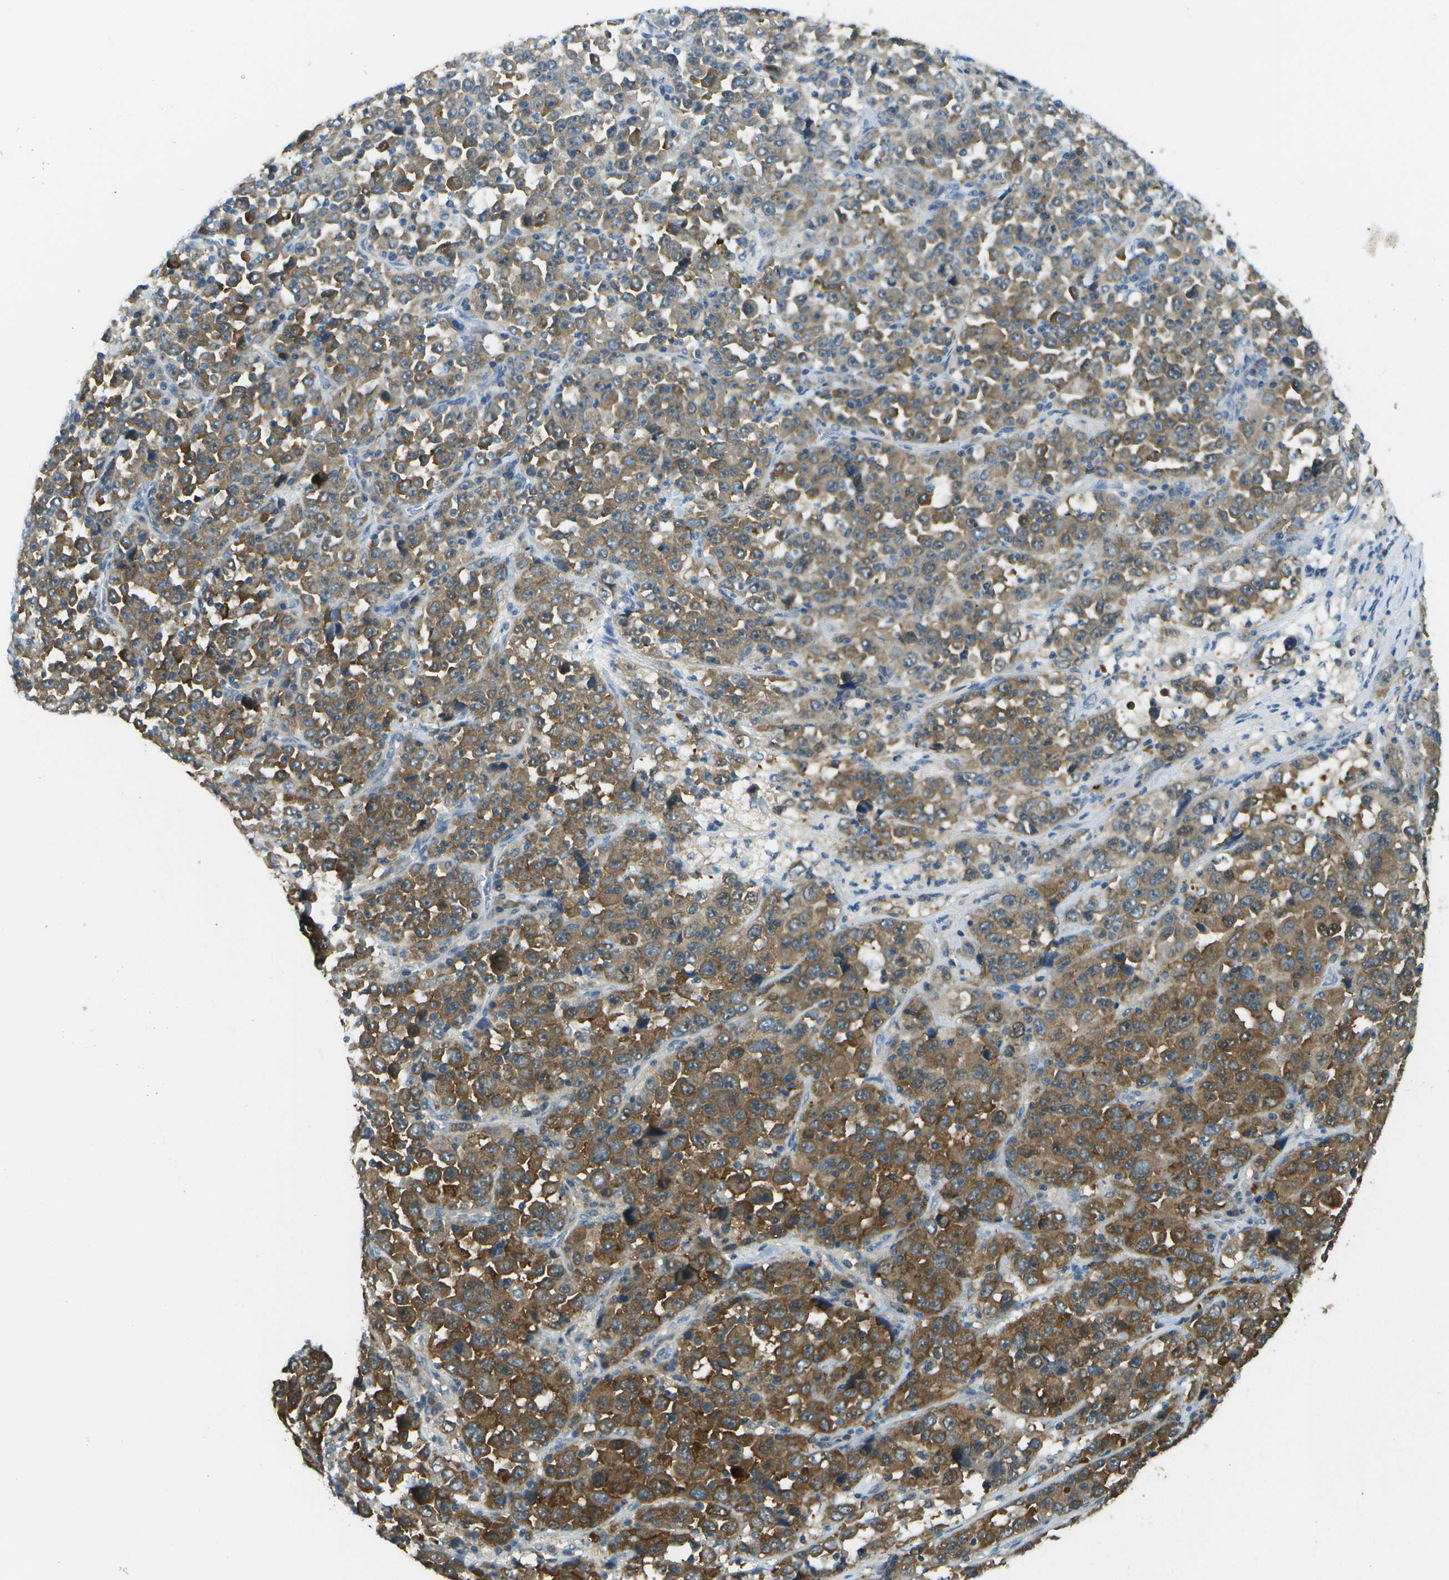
{"staining": {"intensity": "moderate", "quantity": ">75%", "location": "cytoplasmic/membranous"}, "tissue": "stomach cancer", "cell_type": "Tumor cells", "image_type": "cancer", "snomed": [{"axis": "morphology", "description": "Normal tissue, NOS"}, {"axis": "morphology", "description": "Adenocarcinoma, NOS"}, {"axis": "topography", "description": "Stomach, upper"}, {"axis": "topography", "description": "Stomach"}], "caption": "The photomicrograph reveals a brown stain indicating the presence of a protein in the cytoplasmic/membranous of tumor cells in stomach adenocarcinoma. Using DAB (brown) and hematoxylin (blue) stains, captured at high magnification using brightfield microscopy.", "gene": "CDH23", "patient": {"sex": "male", "age": 59}}